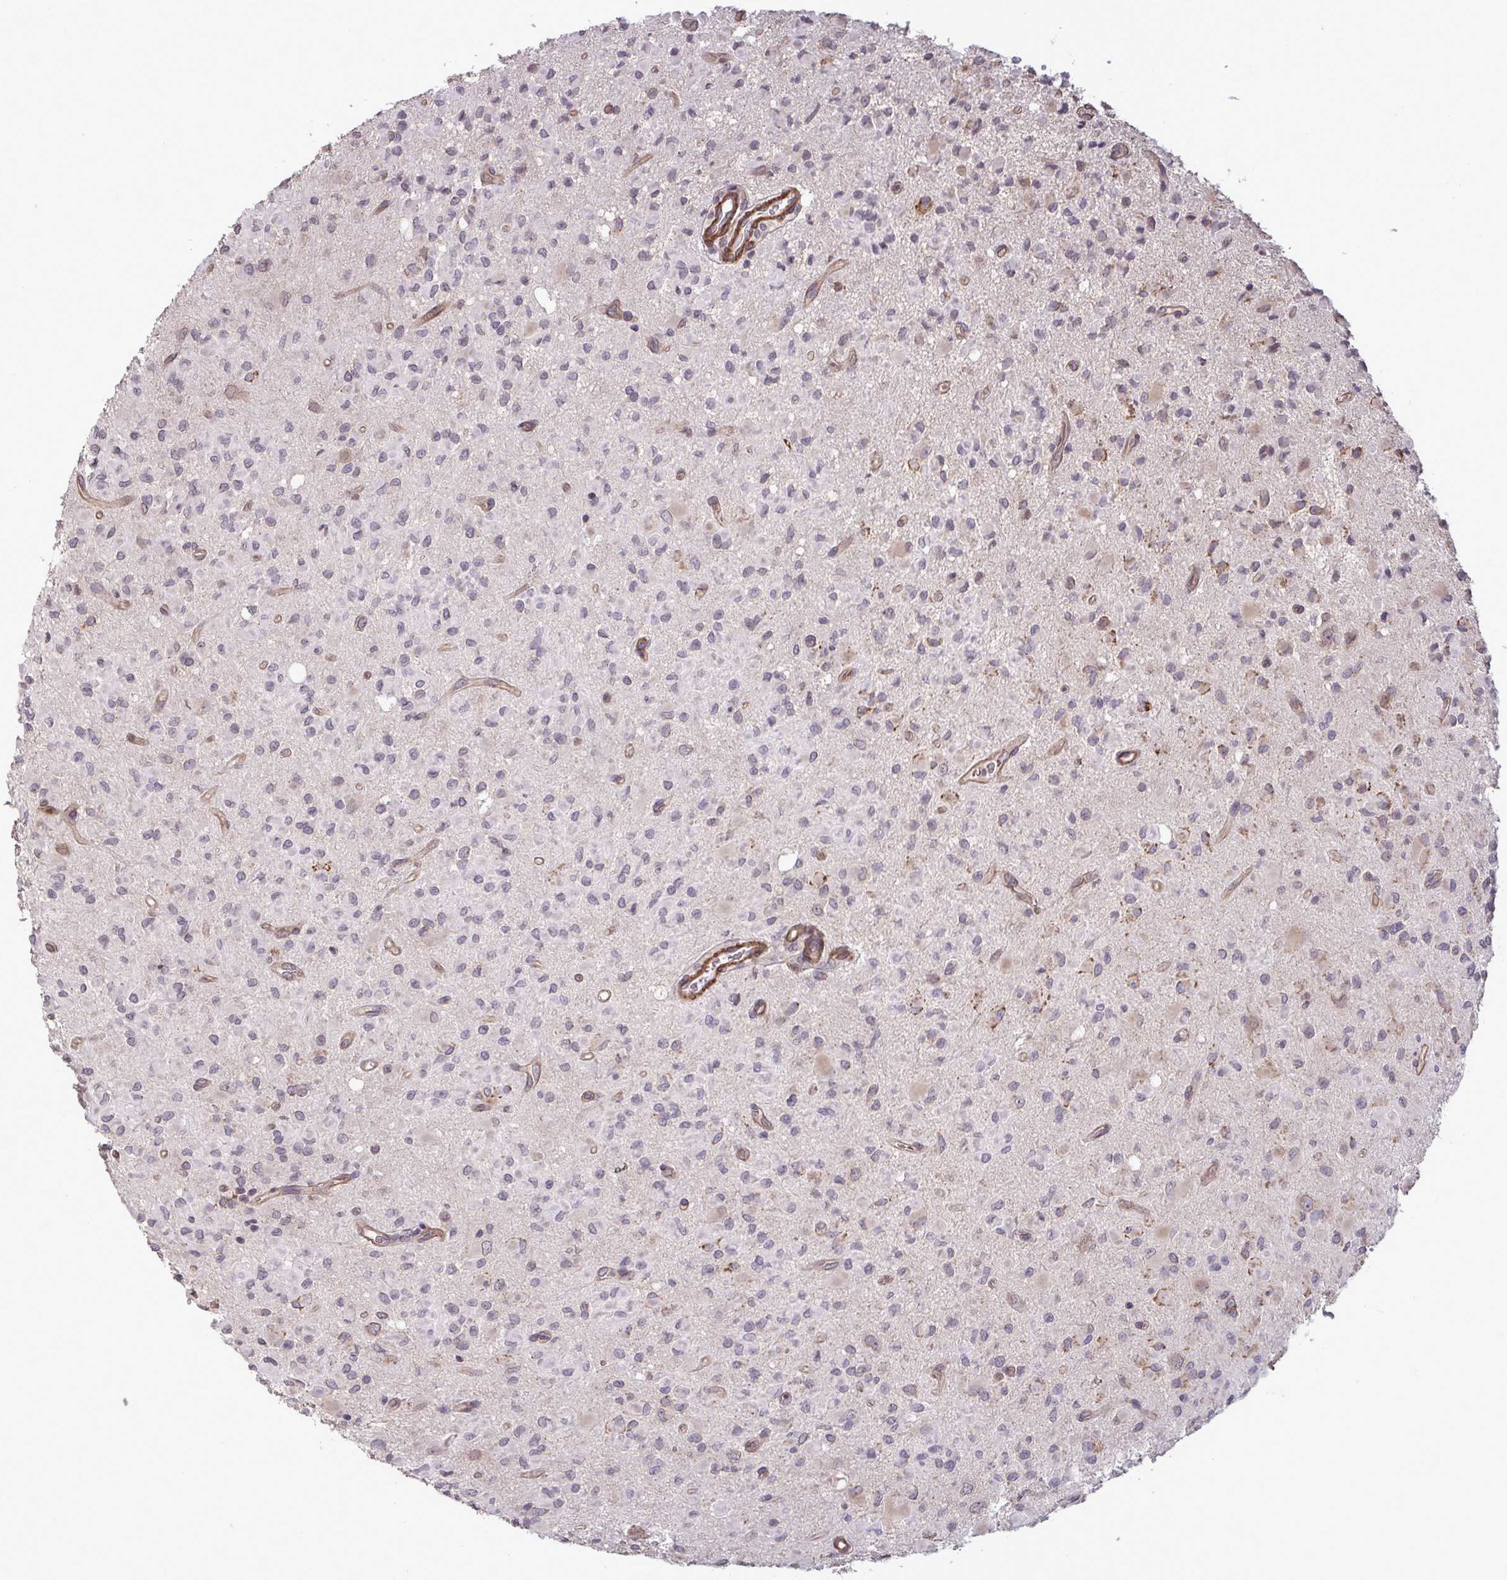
{"staining": {"intensity": "negative", "quantity": "none", "location": "none"}, "tissue": "glioma", "cell_type": "Tumor cells", "image_type": "cancer", "snomed": [{"axis": "morphology", "description": "Glioma, malignant, Low grade"}, {"axis": "topography", "description": "Brain"}], "caption": "DAB immunohistochemical staining of low-grade glioma (malignant) exhibits no significant staining in tumor cells. (Brightfield microscopy of DAB IHC at high magnification).", "gene": "IPO5", "patient": {"sex": "female", "age": 33}}